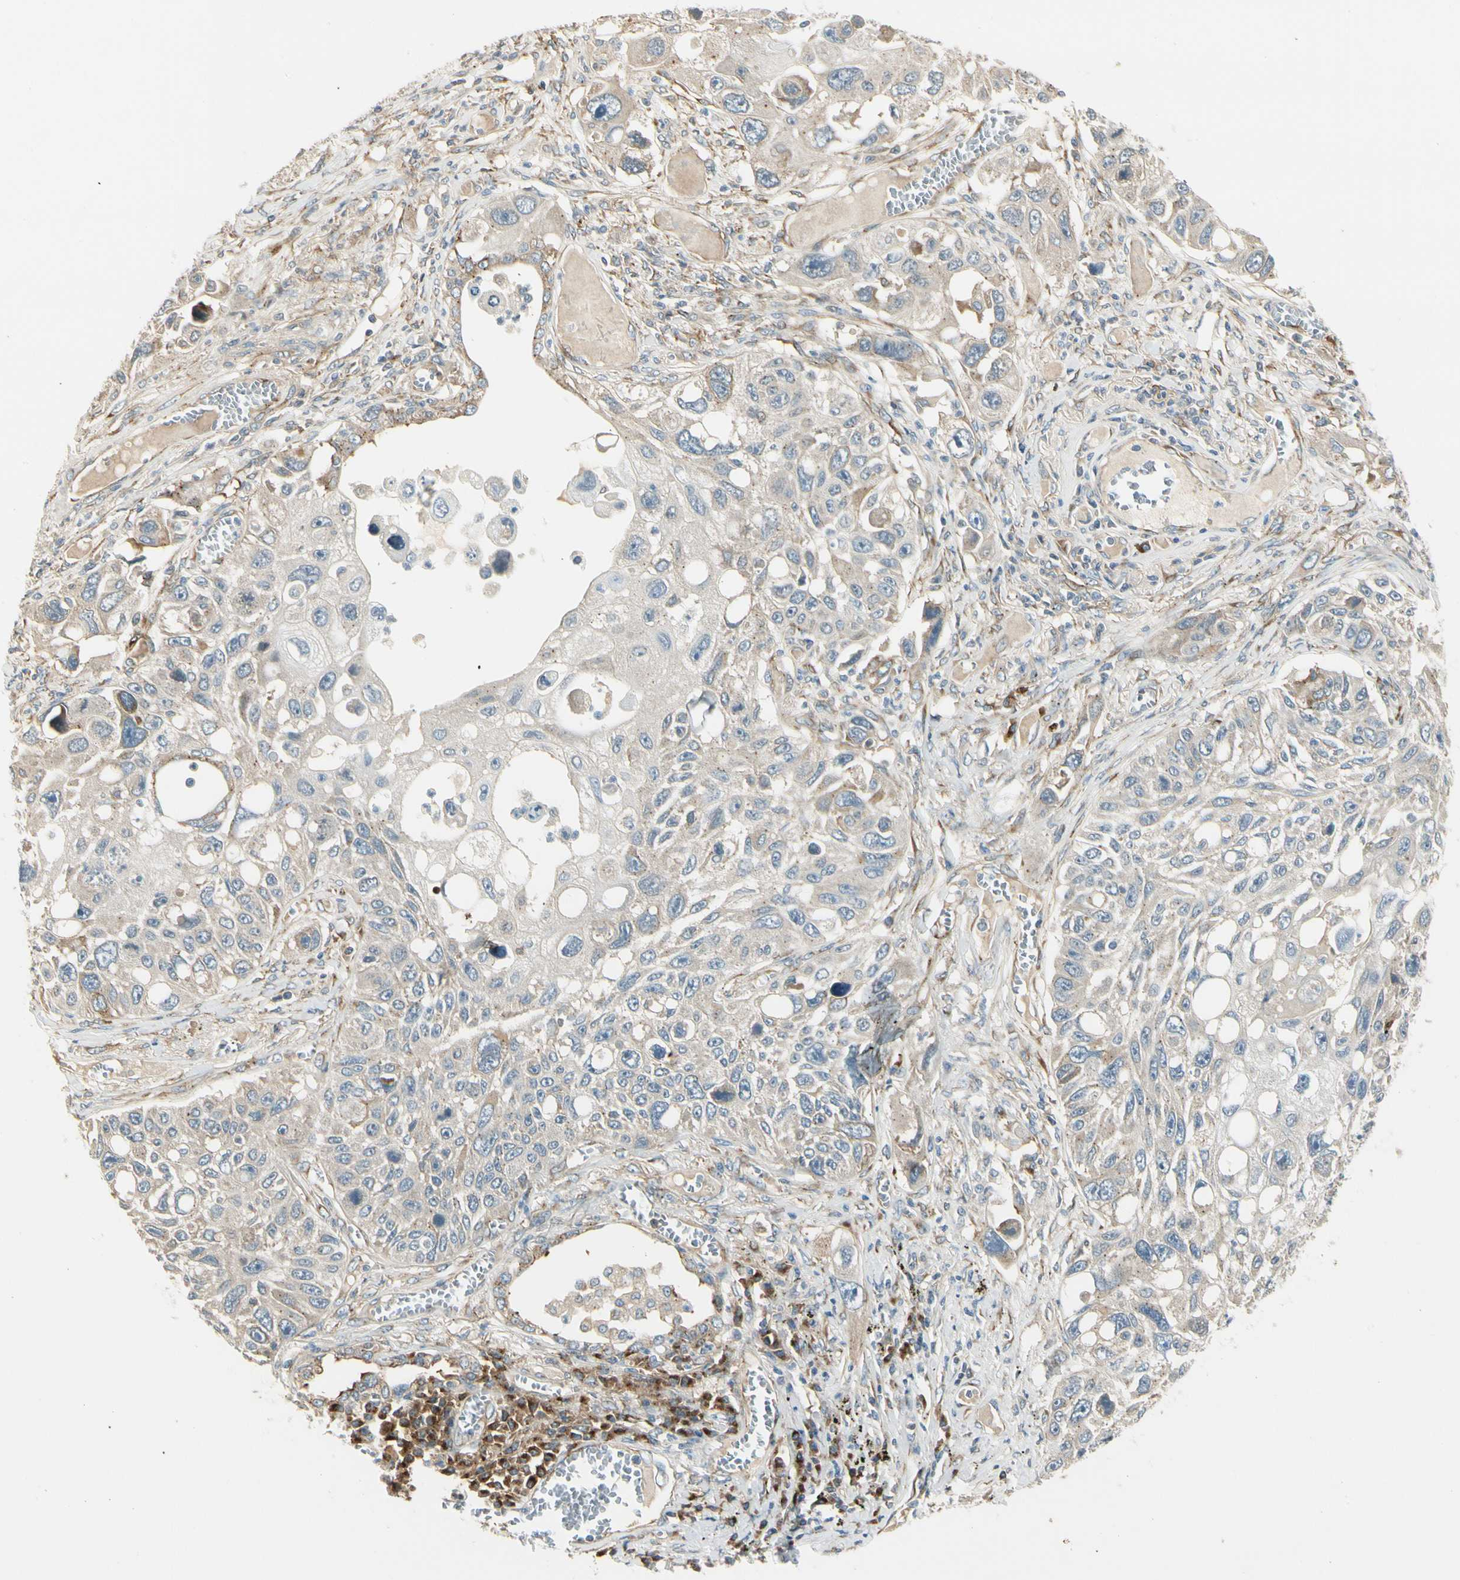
{"staining": {"intensity": "weak", "quantity": ">75%", "location": "cytoplasmic/membranous"}, "tissue": "lung cancer", "cell_type": "Tumor cells", "image_type": "cancer", "snomed": [{"axis": "morphology", "description": "Squamous cell carcinoma, NOS"}, {"axis": "topography", "description": "Lung"}], "caption": "Immunohistochemical staining of human squamous cell carcinoma (lung) reveals low levels of weak cytoplasmic/membranous expression in about >75% of tumor cells. Ihc stains the protein of interest in brown and the nuclei are stained blue.", "gene": "MANSC1", "patient": {"sex": "male", "age": 71}}